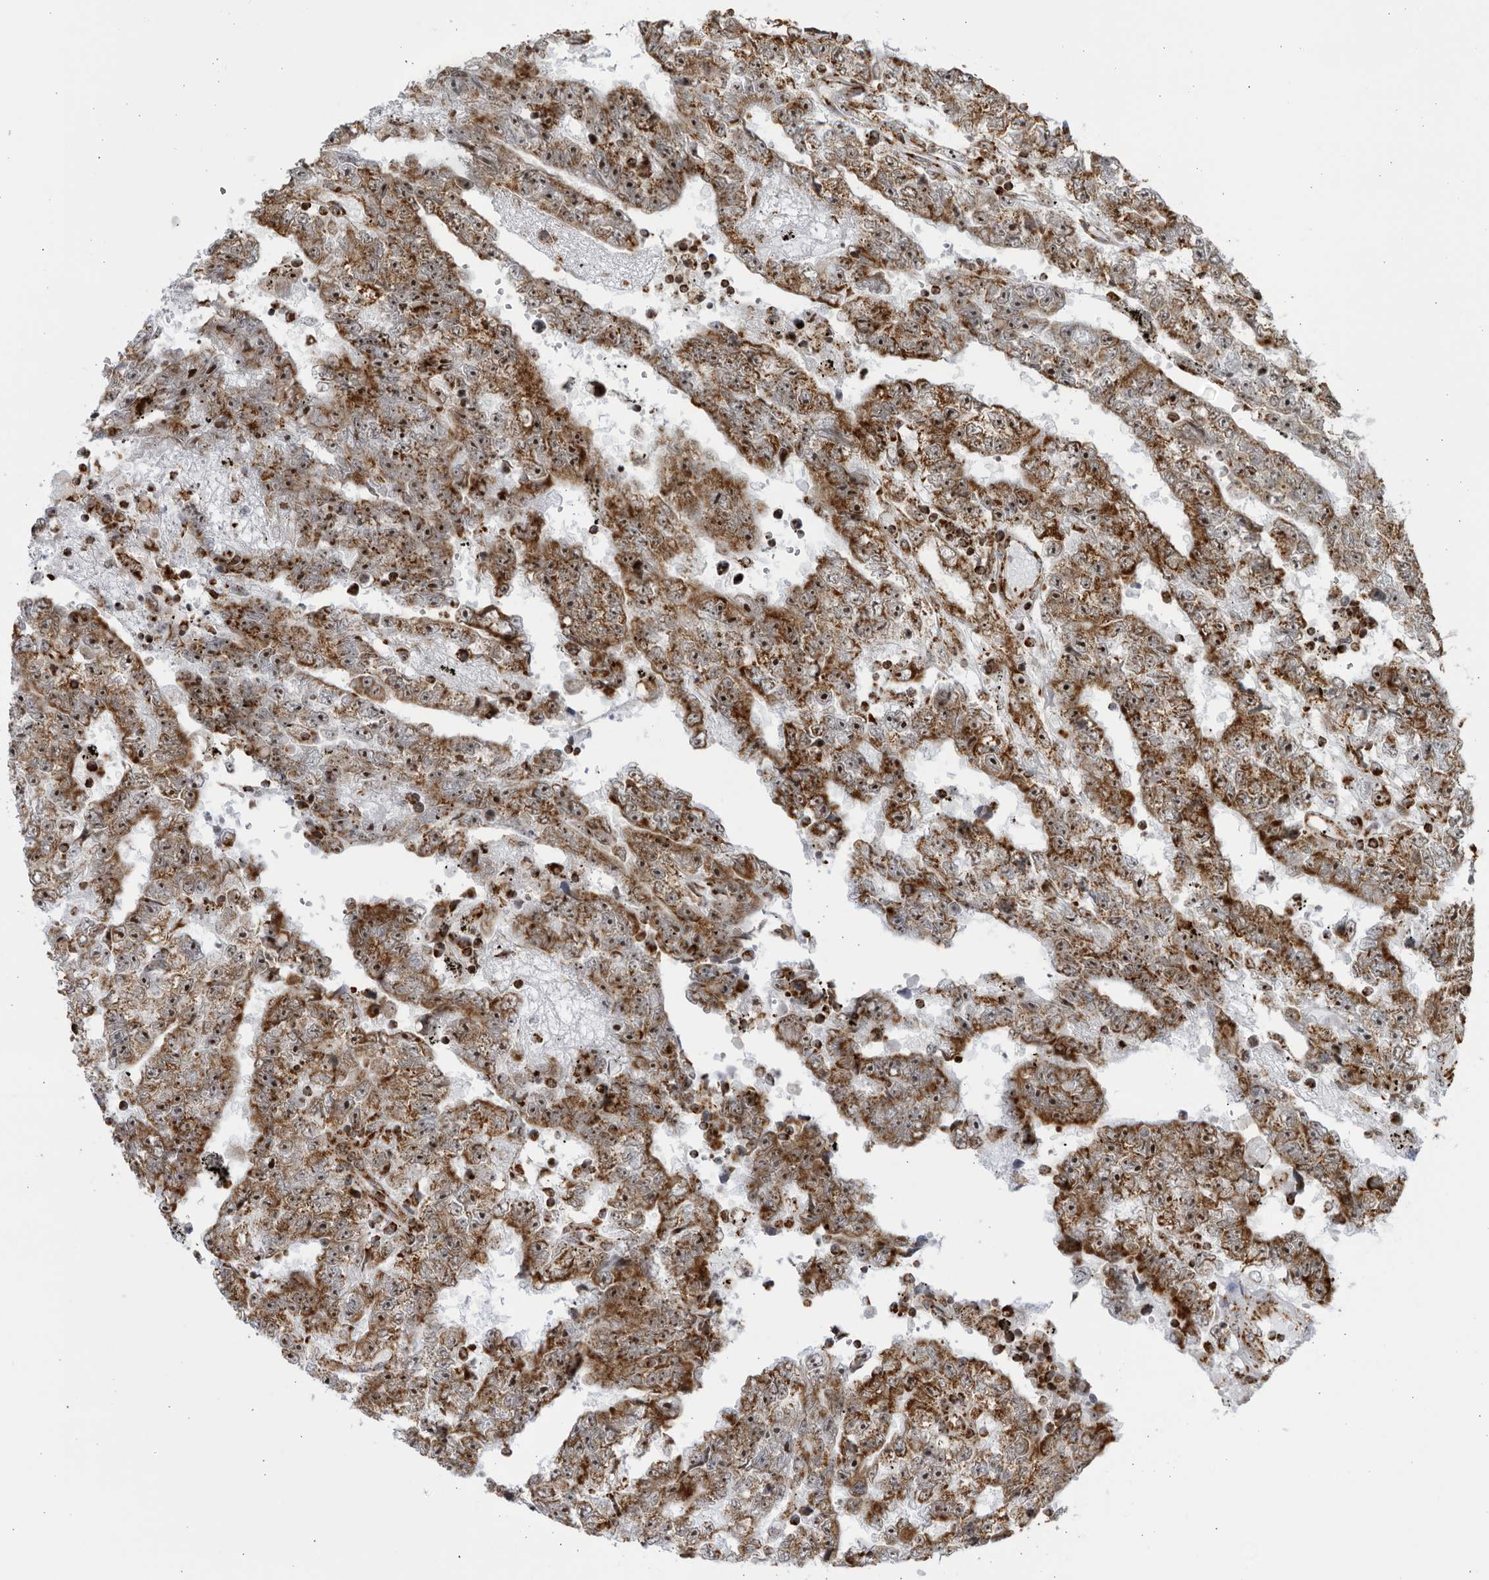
{"staining": {"intensity": "strong", "quantity": ">75%", "location": "cytoplasmic/membranous,nuclear"}, "tissue": "testis cancer", "cell_type": "Tumor cells", "image_type": "cancer", "snomed": [{"axis": "morphology", "description": "Carcinoma, Embryonal, NOS"}, {"axis": "topography", "description": "Testis"}], "caption": "This histopathology image exhibits testis cancer stained with immunohistochemistry to label a protein in brown. The cytoplasmic/membranous and nuclear of tumor cells show strong positivity for the protein. Nuclei are counter-stained blue.", "gene": "RBM34", "patient": {"sex": "male", "age": 25}}